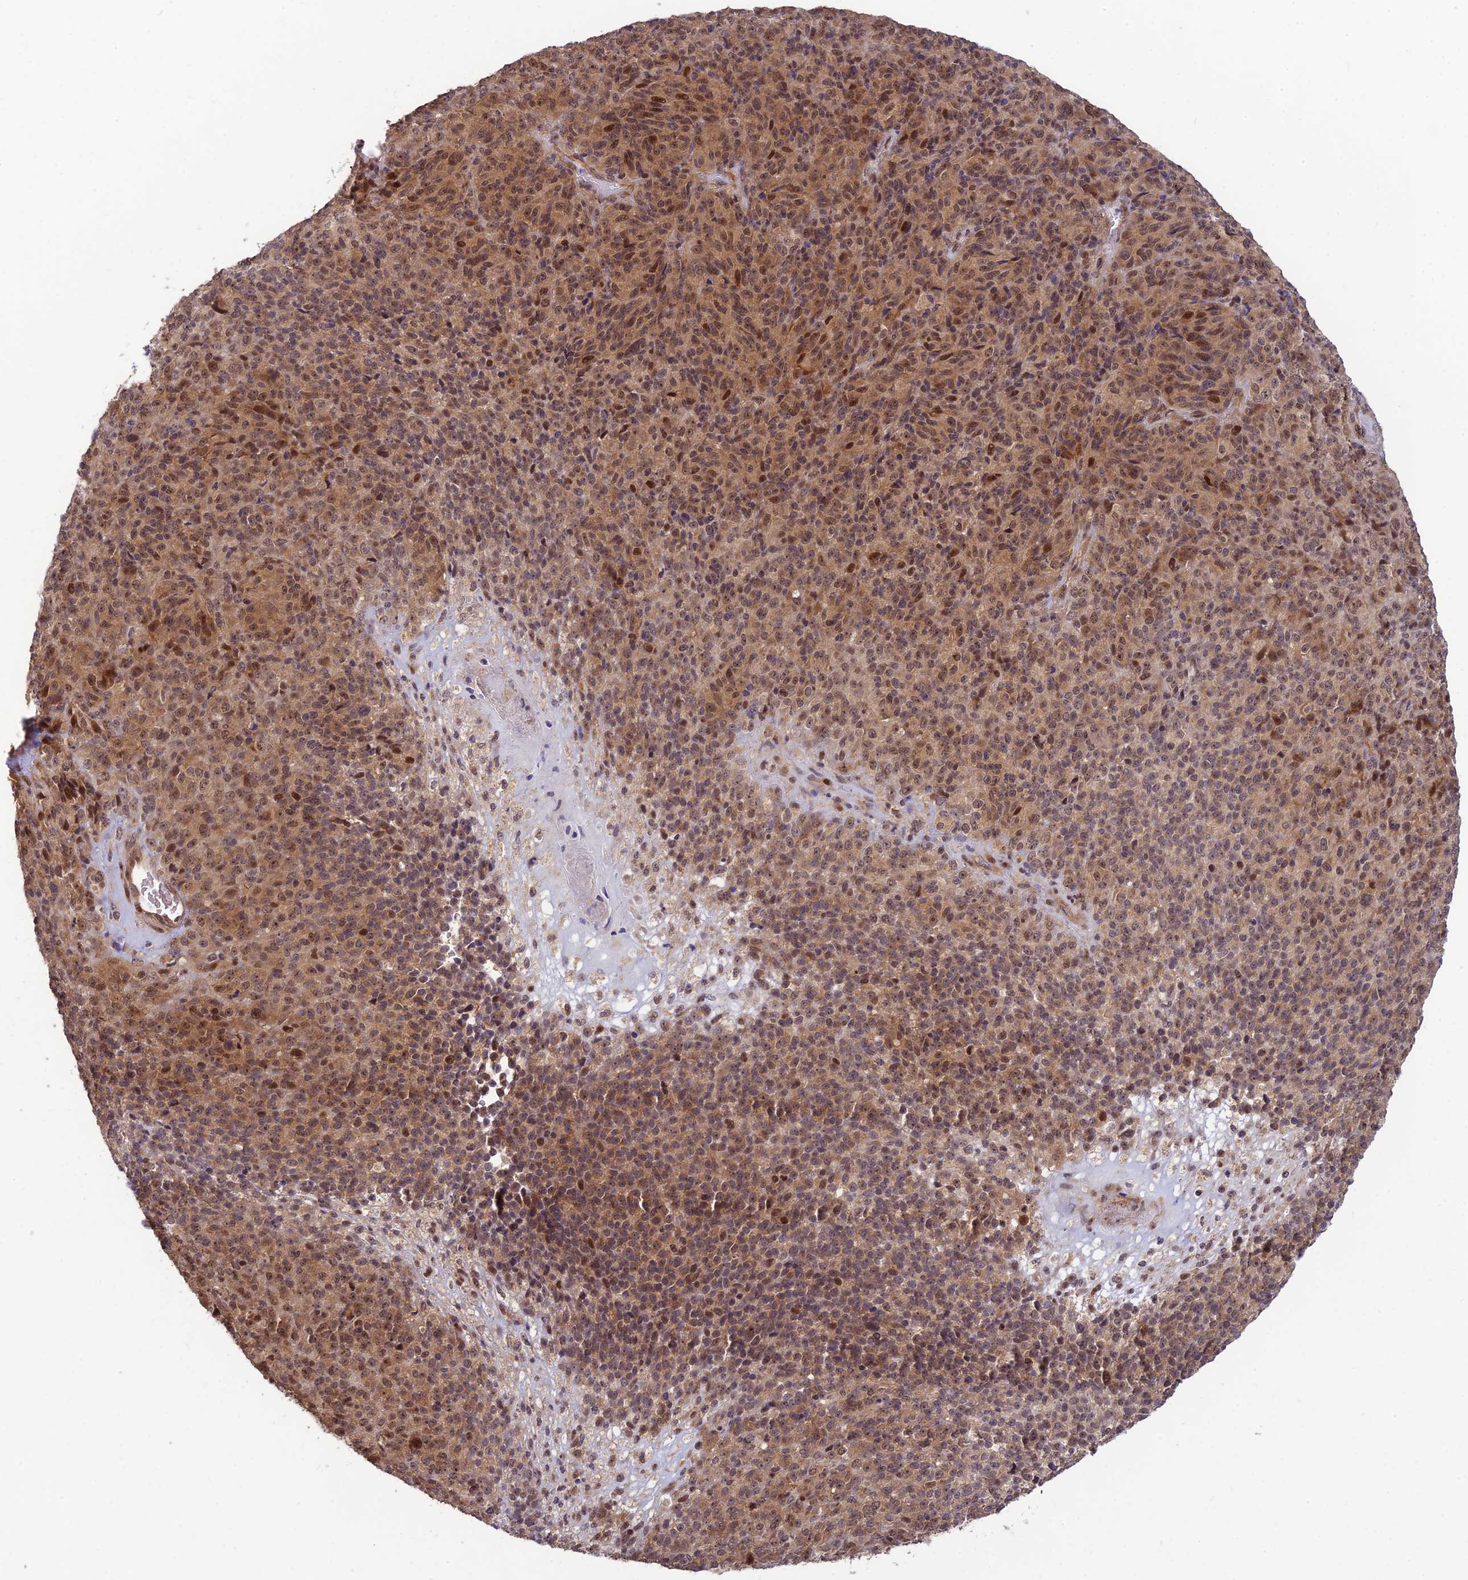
{"staining": {"intensity": "moderate", "quantity": ">75%", "location": "cytoplasmic/membranous,nuclear"}, "tissue": "melanoma", "cell_type": "Tumor cells", "image_type": "cancer", "snomed": [{"axis": "morphology", "description": "Malignant melanoma, Metastatic site"}, {"axis": "topography", "description": "Brain"}], "caption": "This is an image of immunohistochemistry (IHC) staining of malignant melanoma (metastatic site), which shows moderate staining in the cytoplasmic/membranous and nuclear of tumor cells.", "gene": "ASPDH", "patient": {"sex": "female", "age": 56}}